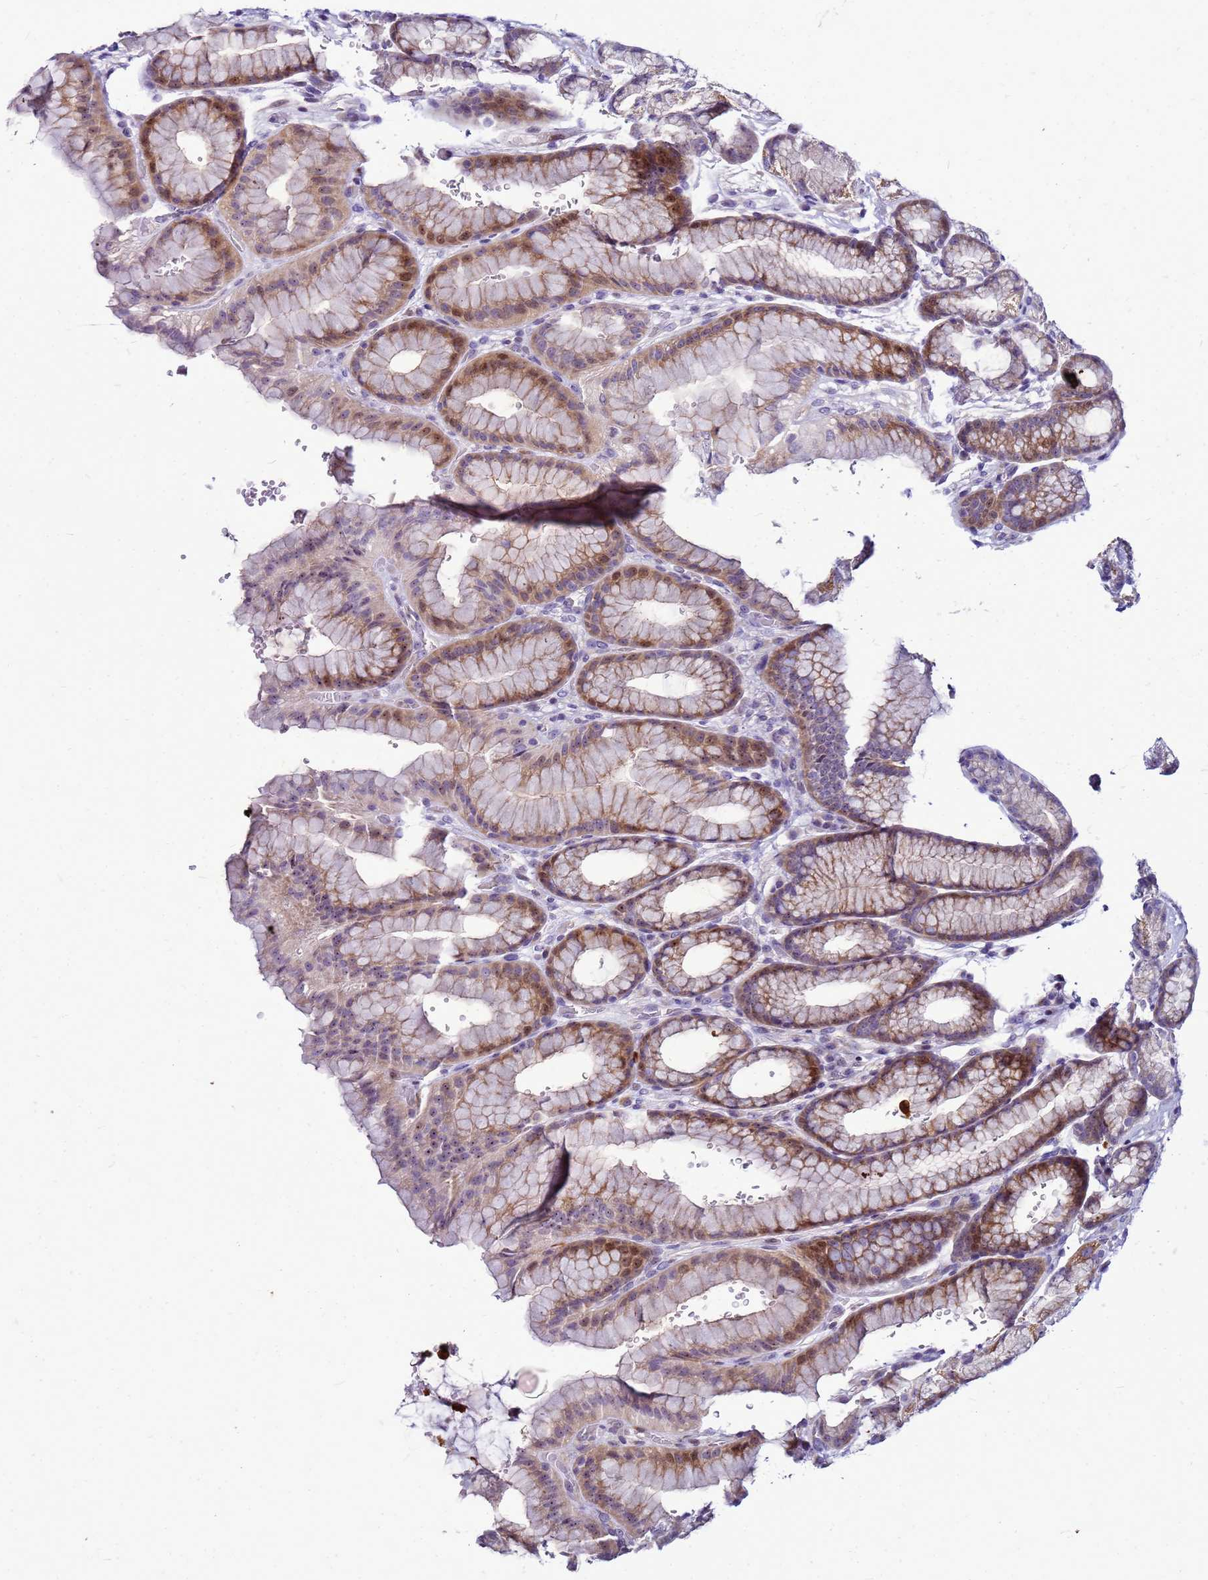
{"staining": {"intensity": "moderate", "quantity": "25%-75%", "location": "cytoplasmic/membranous,nuclear"}, "tissue": "stomach", "cell_type": "Glandular cells", "image_type": "normal", "snomed": [{"axis": "morphology", "description": "Normal tissue, NOS"}, {"axis": "morphology", "description": "Adenocarcinoma, NOS"}, {"axis": "topography", "description": "Stomach"}], "caption": "Moderate cytoplasmic/membranous,nuclear protein expression is appreciated in approximately 25%-75% of glandular cells in stomach. (DAB IHC with brightfield microscopy, high magnification).", "gene": "VPS4B", "patient": {"sex": "male", "age": 57}}